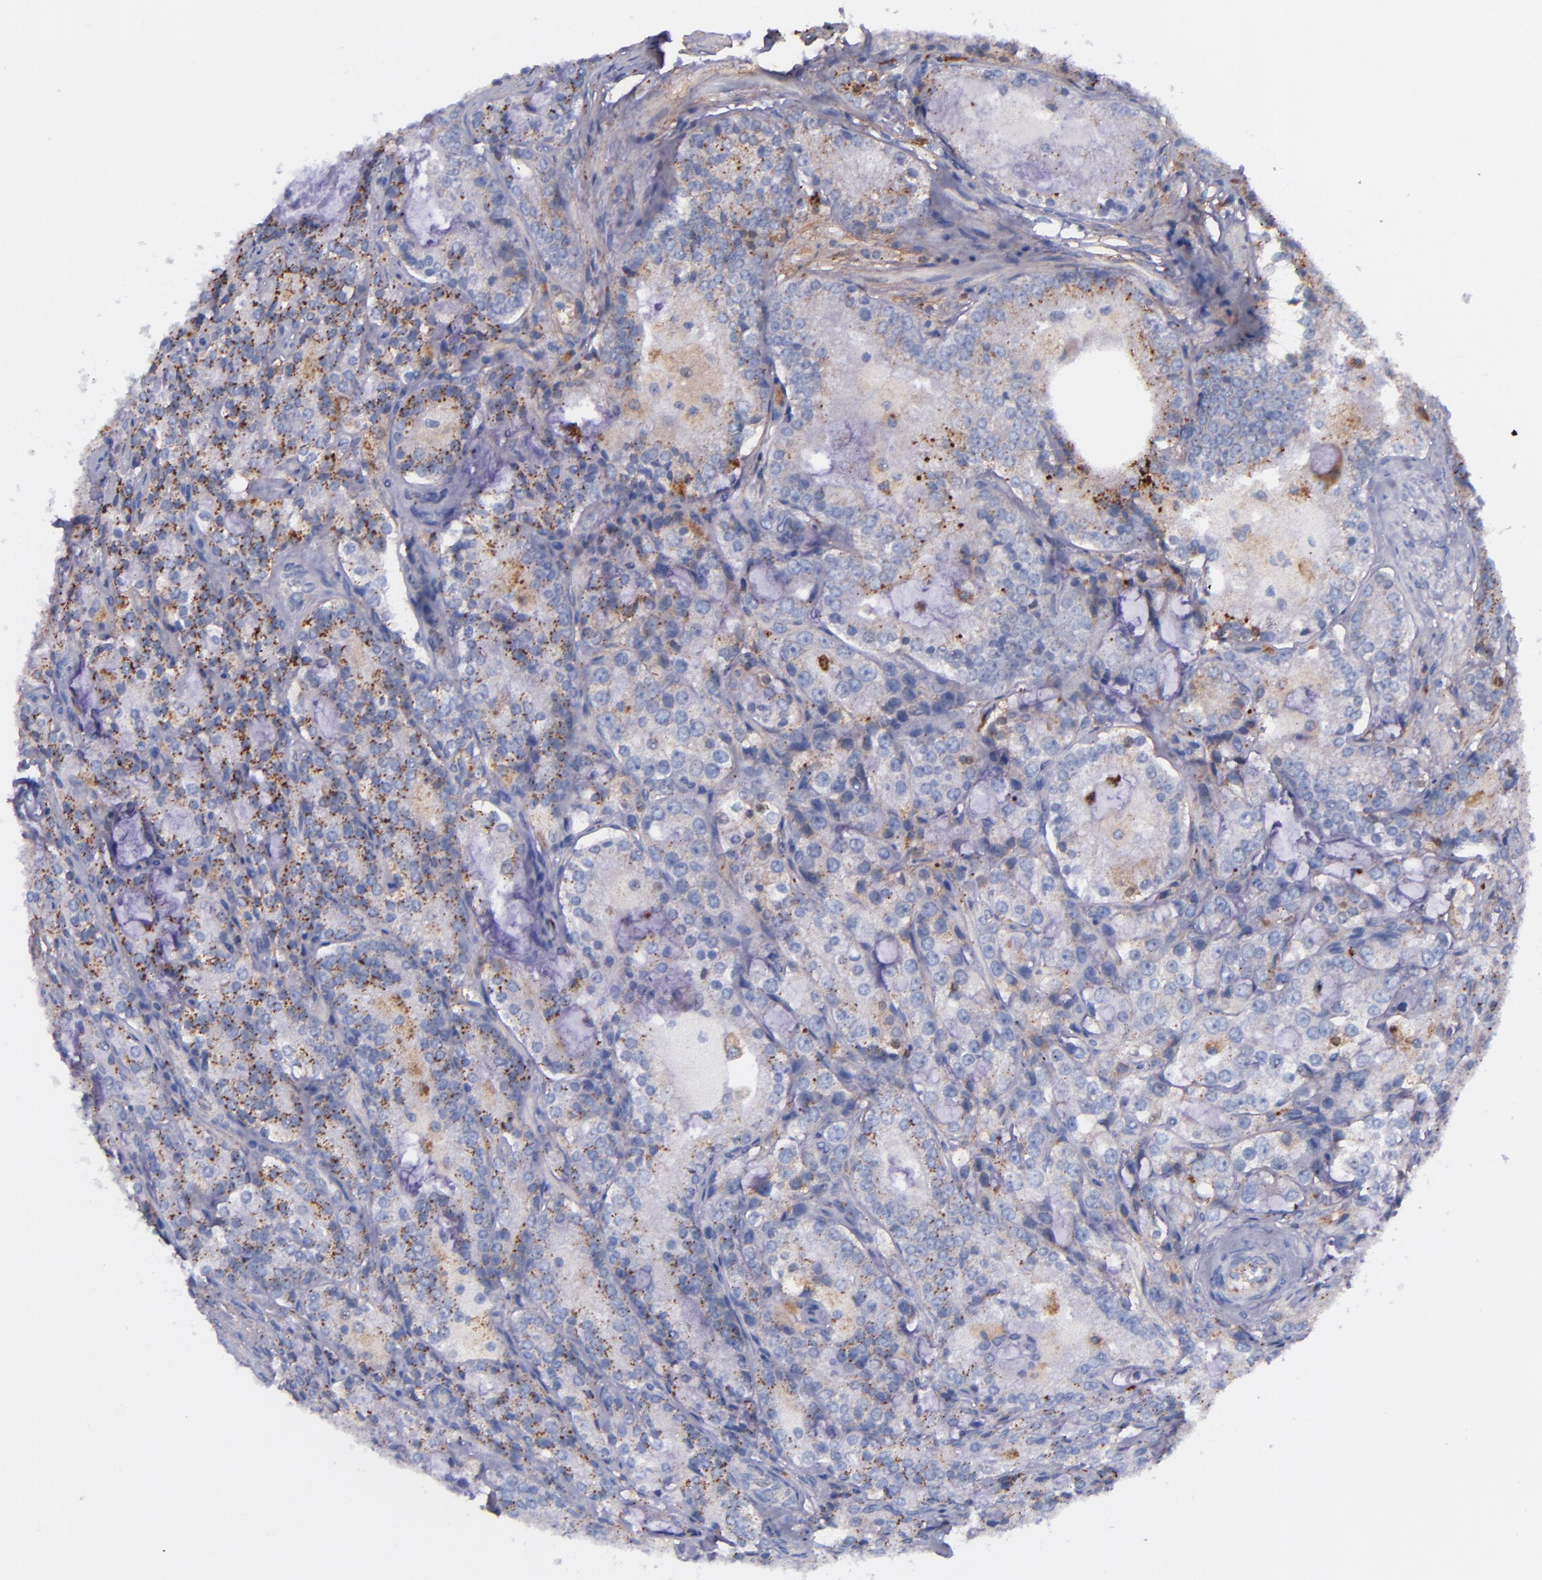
{"staining": {"intensity": "weak", "quantity": "25%-75%", "location": "cytoplasmic/membranous"}, "tissue": "prostate cancer", "cell_type": "Tumor cells", "image_type": "cancer", "snomed": [{"axis": "morphology", "description": "Adenocarcinoma, High grade"}, {"axis": "topography", "description": "Prostate"}], "caption": "Human prostate high-grade adenocarcinoma stained with a protein marker displays weak staining in tumor cells.", "gene": "IVL", "patient": {"sex": "male", "age": 63}}